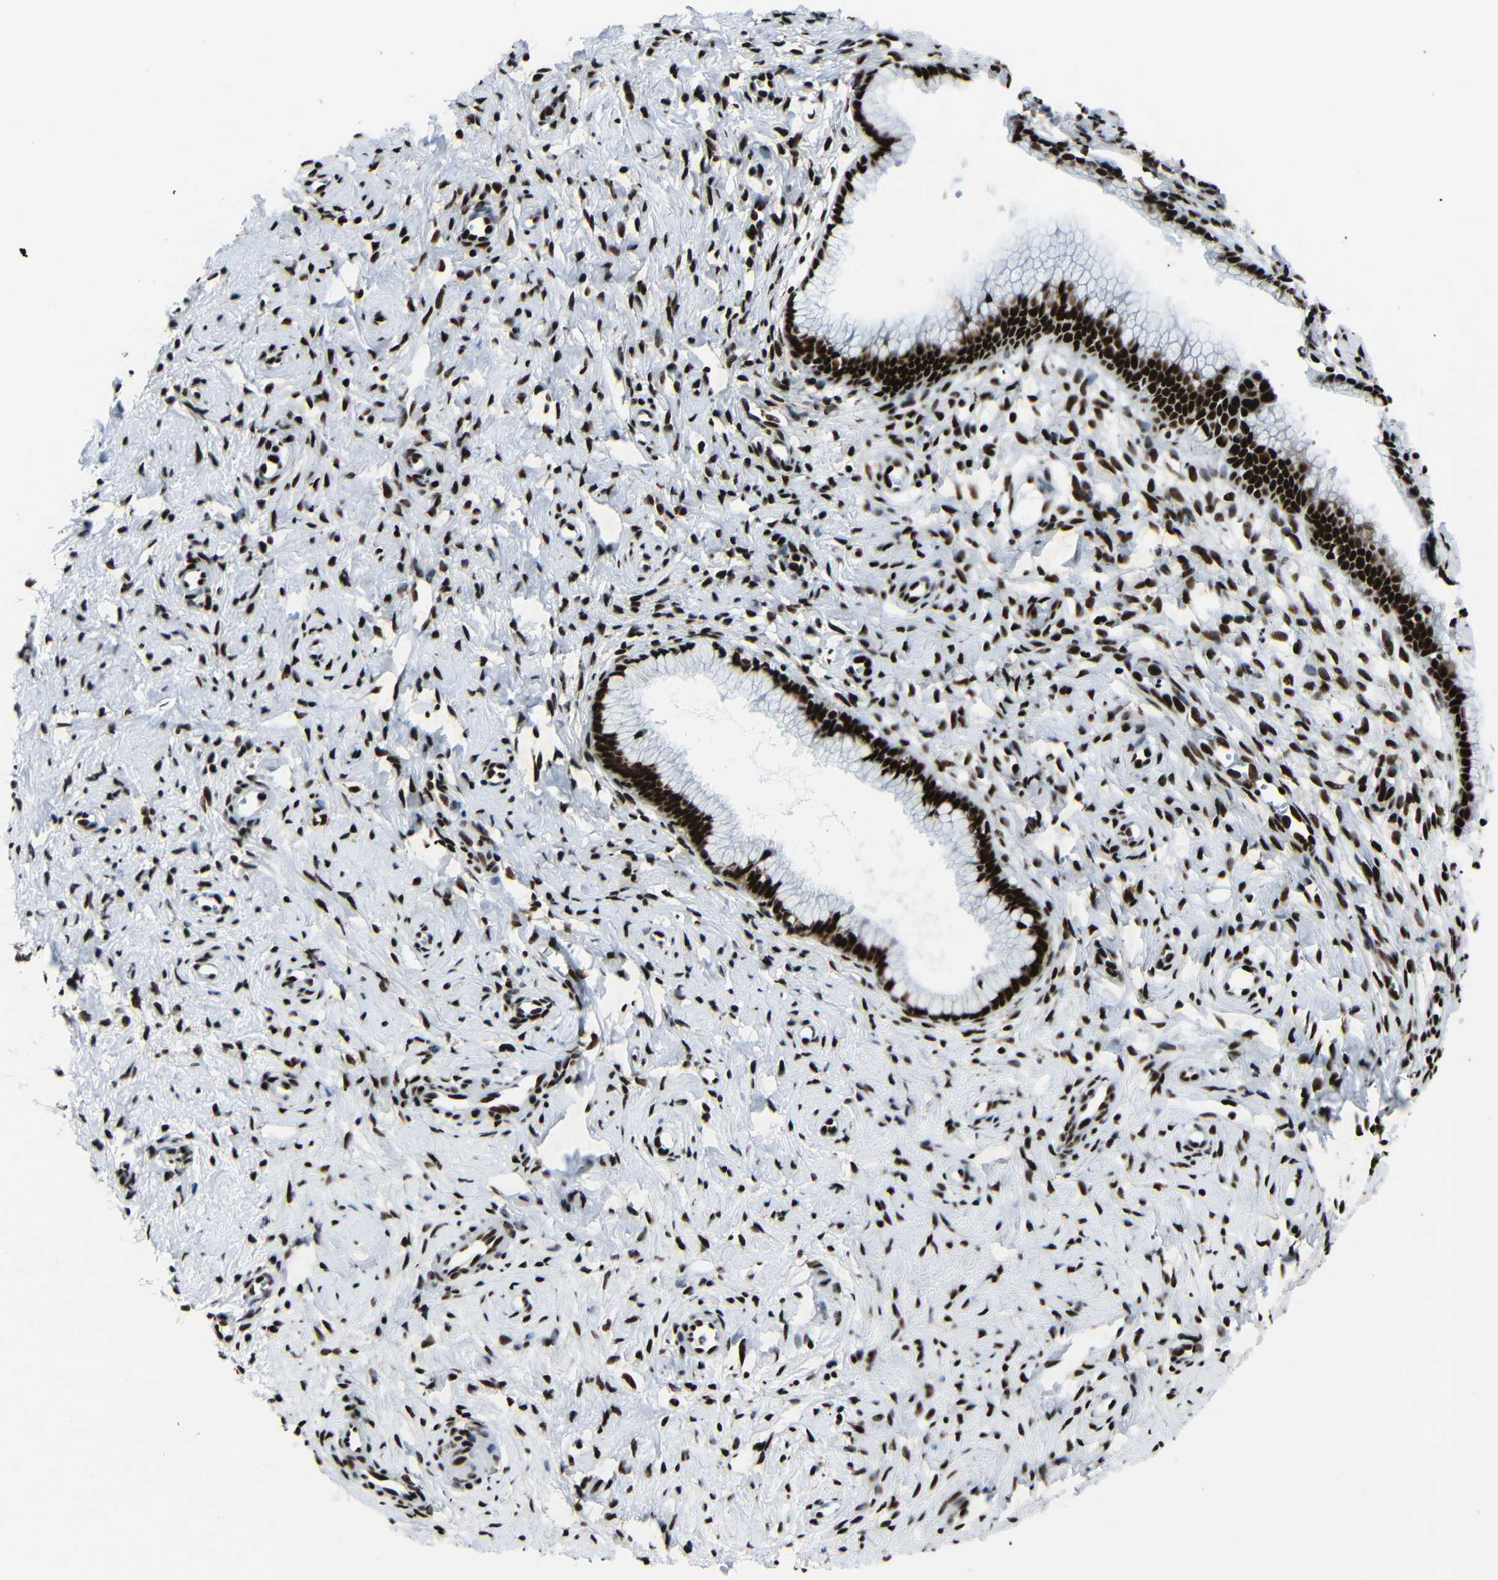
{"staining": {"intensity": "strong", "quantity": ">75%", "location": "nuclear"}, "tissue": "cervix", "cell_type": "Glandular cells", "image_type": "normal", "snomed": [{"axis": "morphology", "description": "Normal tissue, NOS"}, {"axis": "topography", "description": "Cervix"}], "caption": "Cervix stained with immunohistochemistry reveals strong nuclear staining in approximately >75% of glandular cells. The staining was performed using DAB (3,3'-diaminobenzidine) to visualize the protein expression in brown, while the nuclei were stained in blue with hematoxylin (Magnification: 20x).", "gene": "SRSF1", "patient": {"sex": "female", "age": 65}}